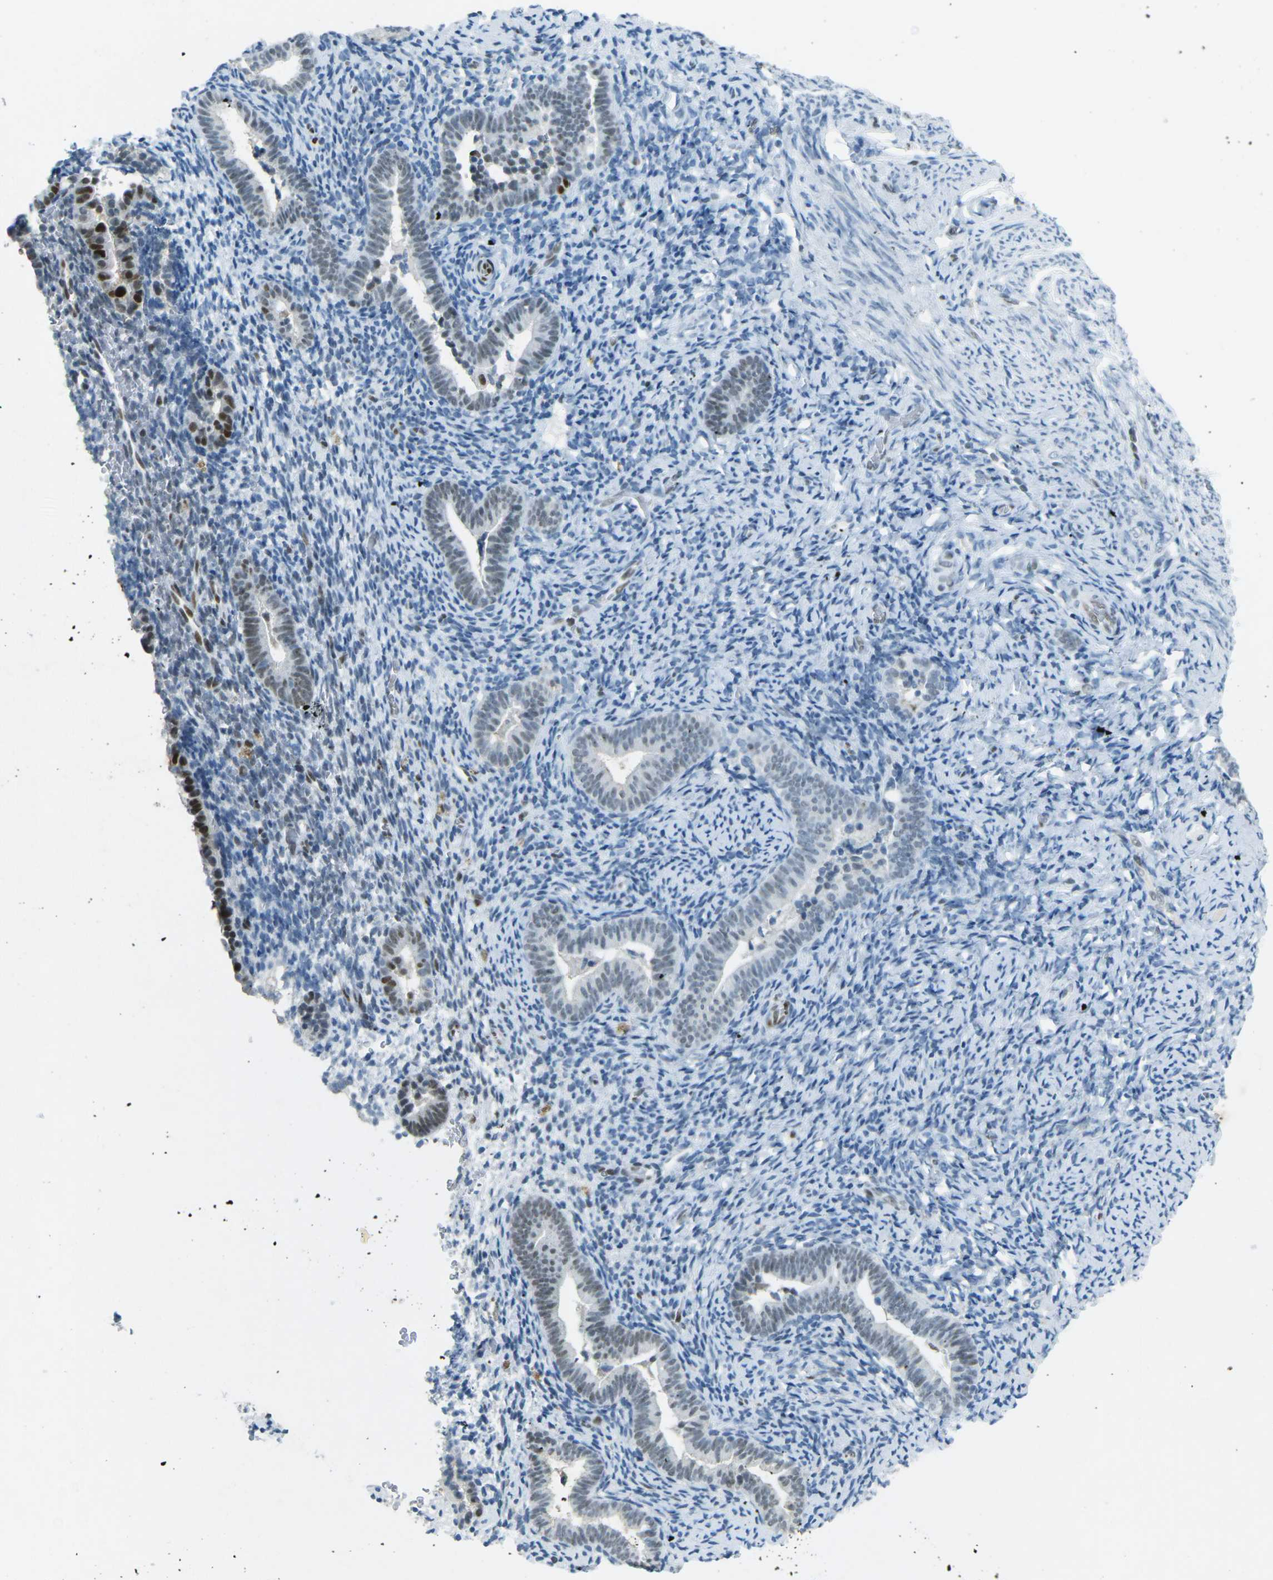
{"staining": {"intensity": "negative", "quantity": "none", "location": "none"}, "tissue": "endometrium", "cell_type": "Cells in endometrial stroma", "image_type": "normal", "snomed": [{"axis": "morphology", "description": "Normal tissue, NOS"}, {"axis": "topography", "description": "Endometrium"}], "caption": "Protein analysis of benign endometrium displays no significant positivity in cells in endometrial stroma. (IHC, brightfield microscopy, high magnification).", "gene": "RB1", "patient": {"sex": "female", "age": 51}}